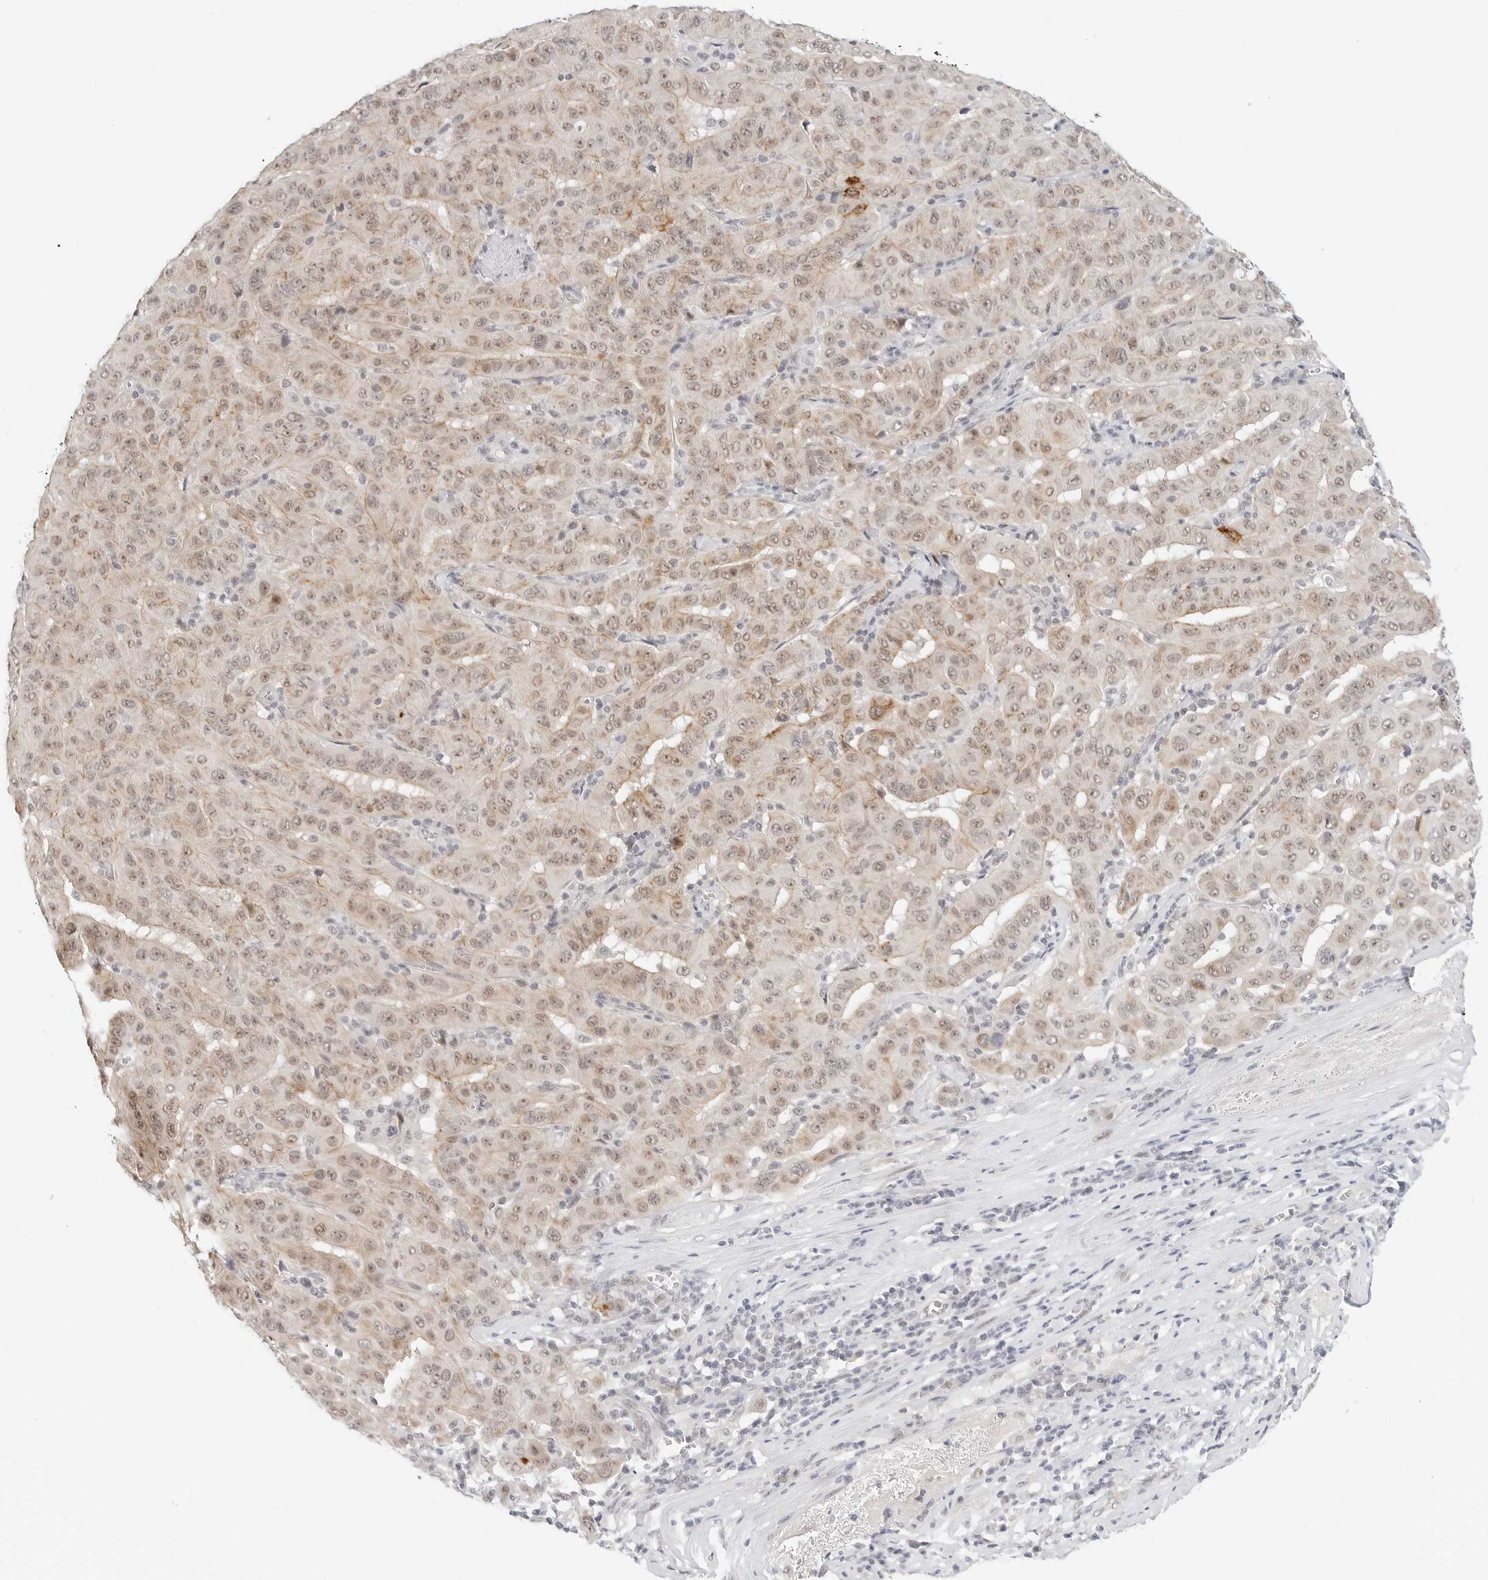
{"staining": {"intensity": "weak", "quantity": ">75%", "location": "cytoplasmic/membranous,nuclear"}, "tissue": "pancreatic cancer", "cell_type": "Tumor cells", "image_type": "cancer", "snomed": [{"axis": "morphology", "description": "Adenocarcinoma, NOS"}, {"axis": "topography", "description": "Pancreas"}], "caption": "Weak cytoplasmic/membranous and nuclear expression for a protein is seen in approximately >75% of tumor cells of adenocarcinoma (pancreatic) using IHC.", "gene": "TSEN2", "patient": {"sex": "male", "age": 63}}